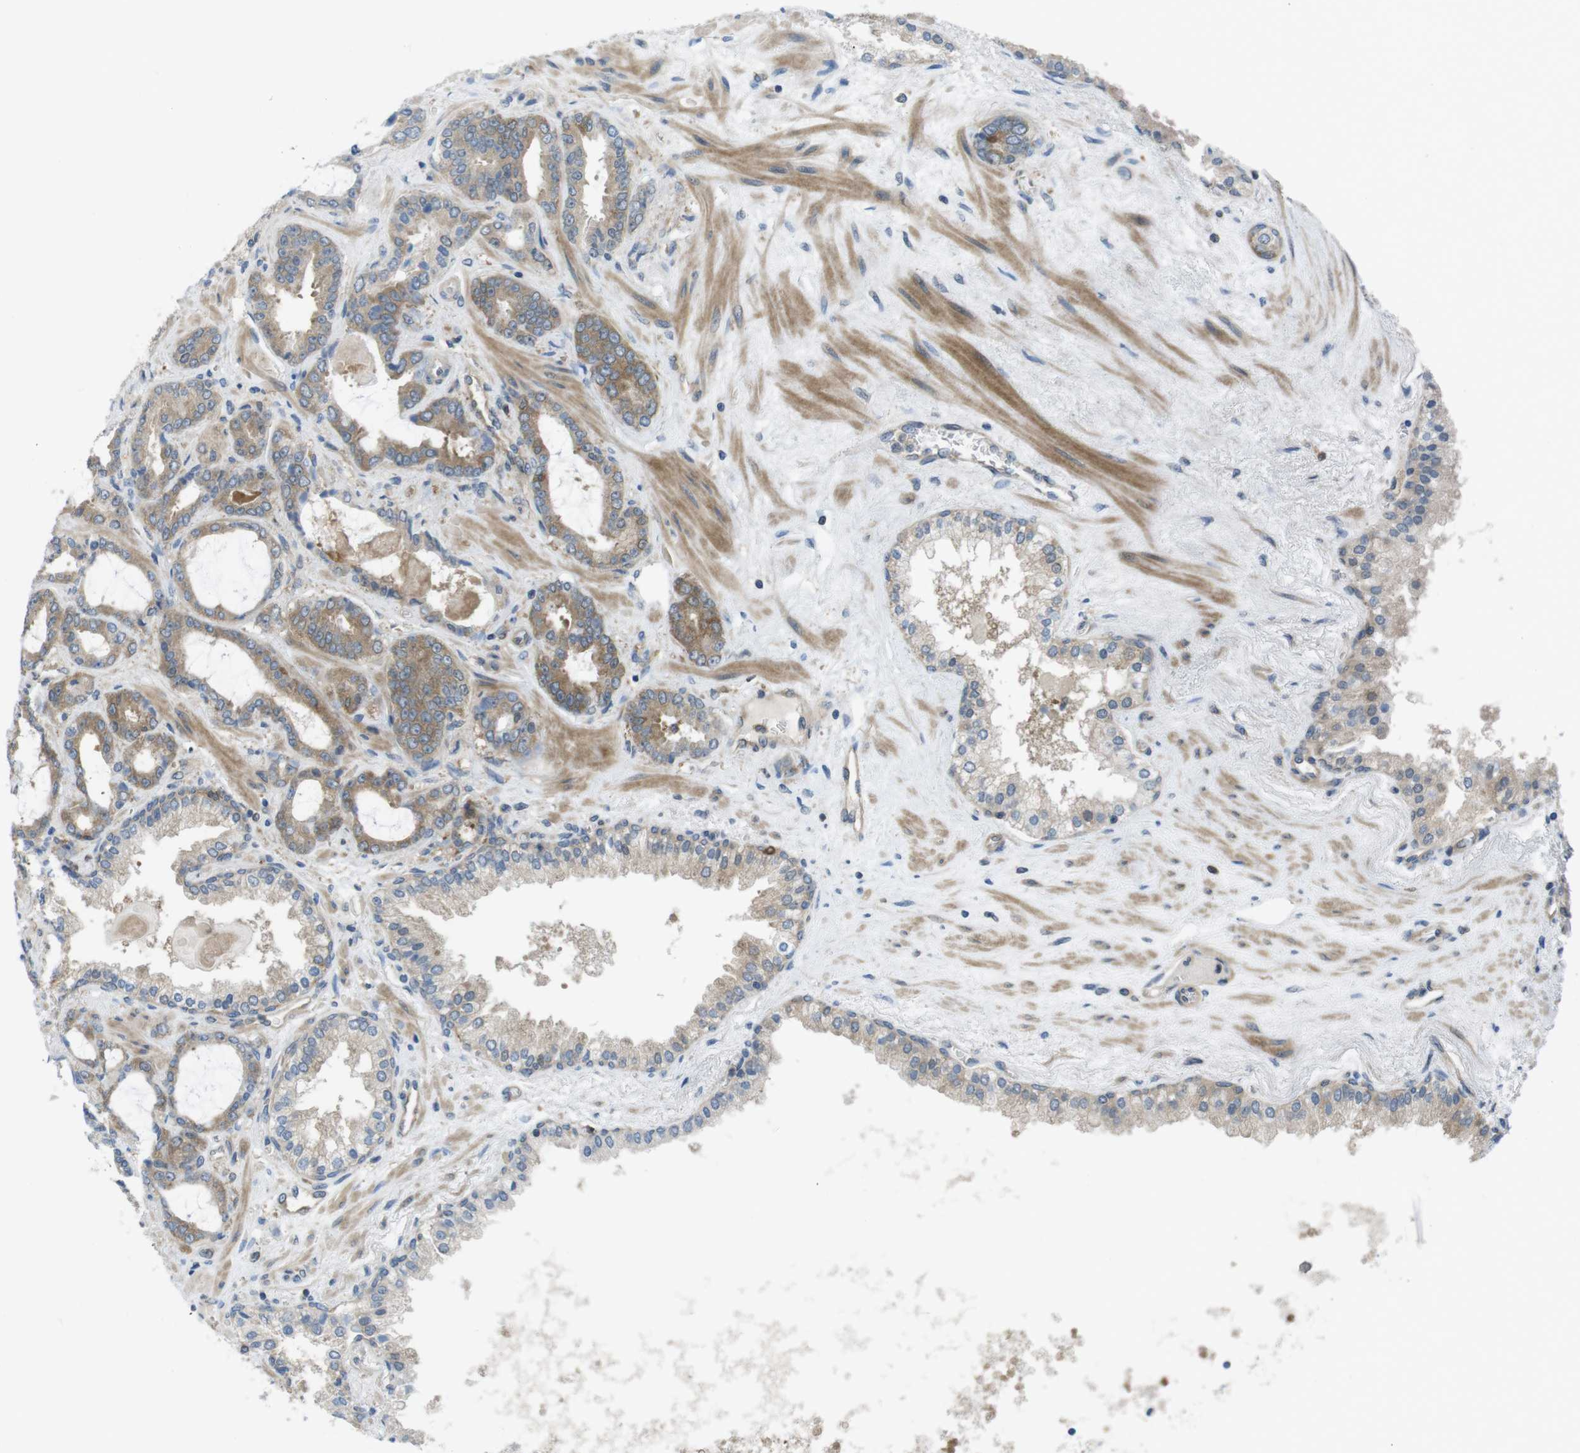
{"staining": {"intensity": "moderate", "quantity": ">75%", "location": "cytoplasmic/membranous"}, "tissue": "prostate cancer", "cell_type": "Tumor cells", "image_type": "cancer", "snomed": [{"axis": "morphology", "description": "Adenocarcinoma, Low grade"}, {"axis": "topography", "description": "Prostate"}], "caption": "Immunohistochemical staining of human prostate low-grade adenocarcinoma reveals medium levels of moderate cytoplasmic/membranous protein positivity in about >75% of tumor cells.", "gene": "MTHFD1", "patient": {"sex": "male", "age": 60}}